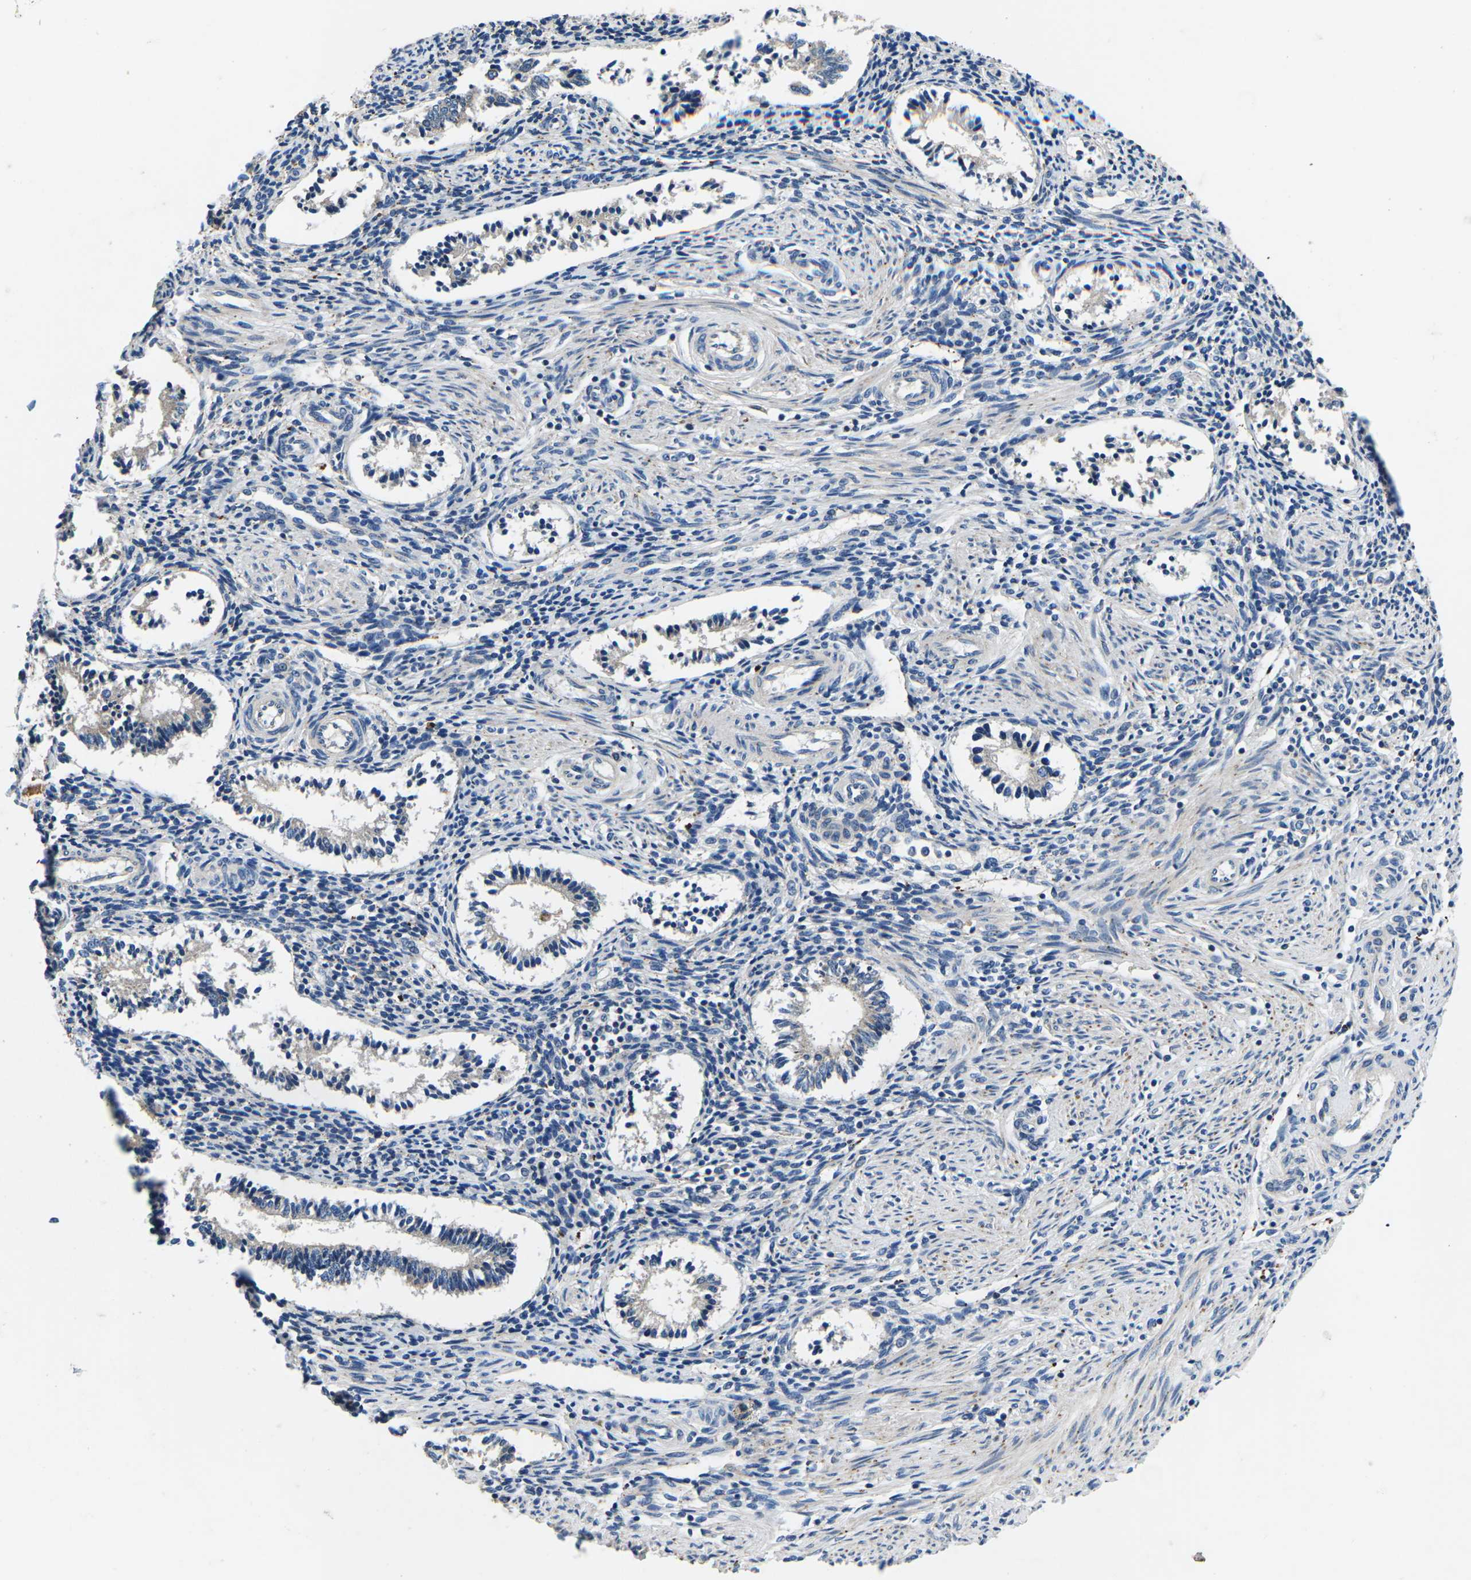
{"staining": {"intensity": "negative", "quantity": "none", "location": "none"}, "tissue": "endometrium", "cell_type": "Cells in endometrial stroma", "image_type": "normal", "snomed": [{"axis": "morphology", "description": "Normal tissue, NOS"}, {"axis": "topography", "description": "Endometrium"}], "caption": "Endometrium stained for a protein using IHC displays no positivity cells in endometrial stroma.", "gene": "PDCD6IP", "patient": {"sex": "female", "age": 42}}